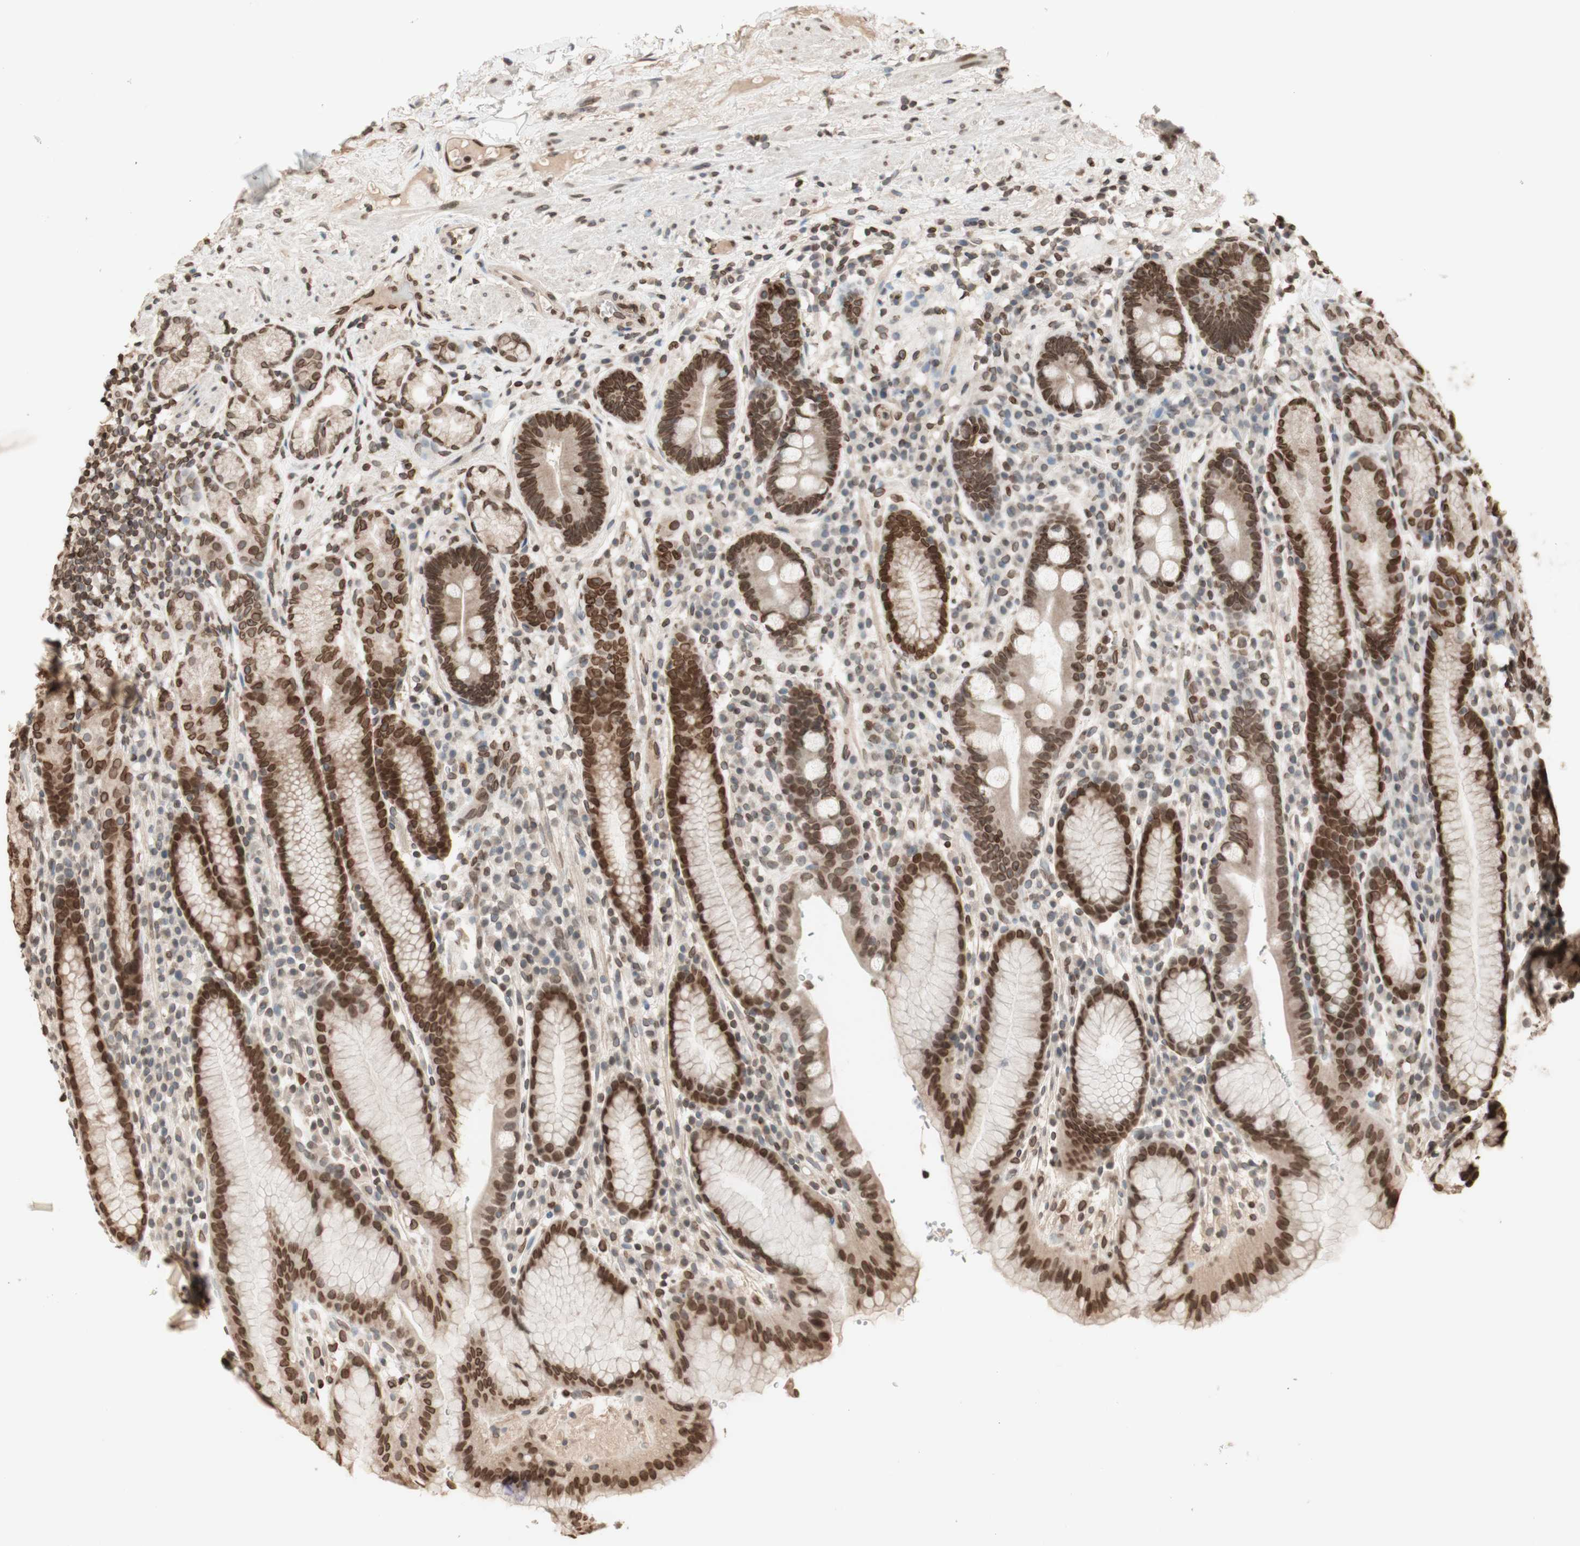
{"staining": {"intensity": "moderate", "quantity": ">75%", "location": "cytoplasmic/membranous,nuclear"}, "tissue": "stomach", "cell_type": "Glandular cells", "image_type": "normal", "snomed": [{"axis": "morphology", "description": "Normal tissue, NOS"}, {"axis": "topography", "description": "Stomach, lower"}], "caption": "Immunohistochemistry of normal human stomach exhibits medium levels of moderate cytoplasmic/membranous,nuclear staining in approximately >75% of glandular cells. (Brightfield microscopy of DAB IHC at high magnification).", "gene": "TMPO", "patient": {"sex": "male", "age": 52}}